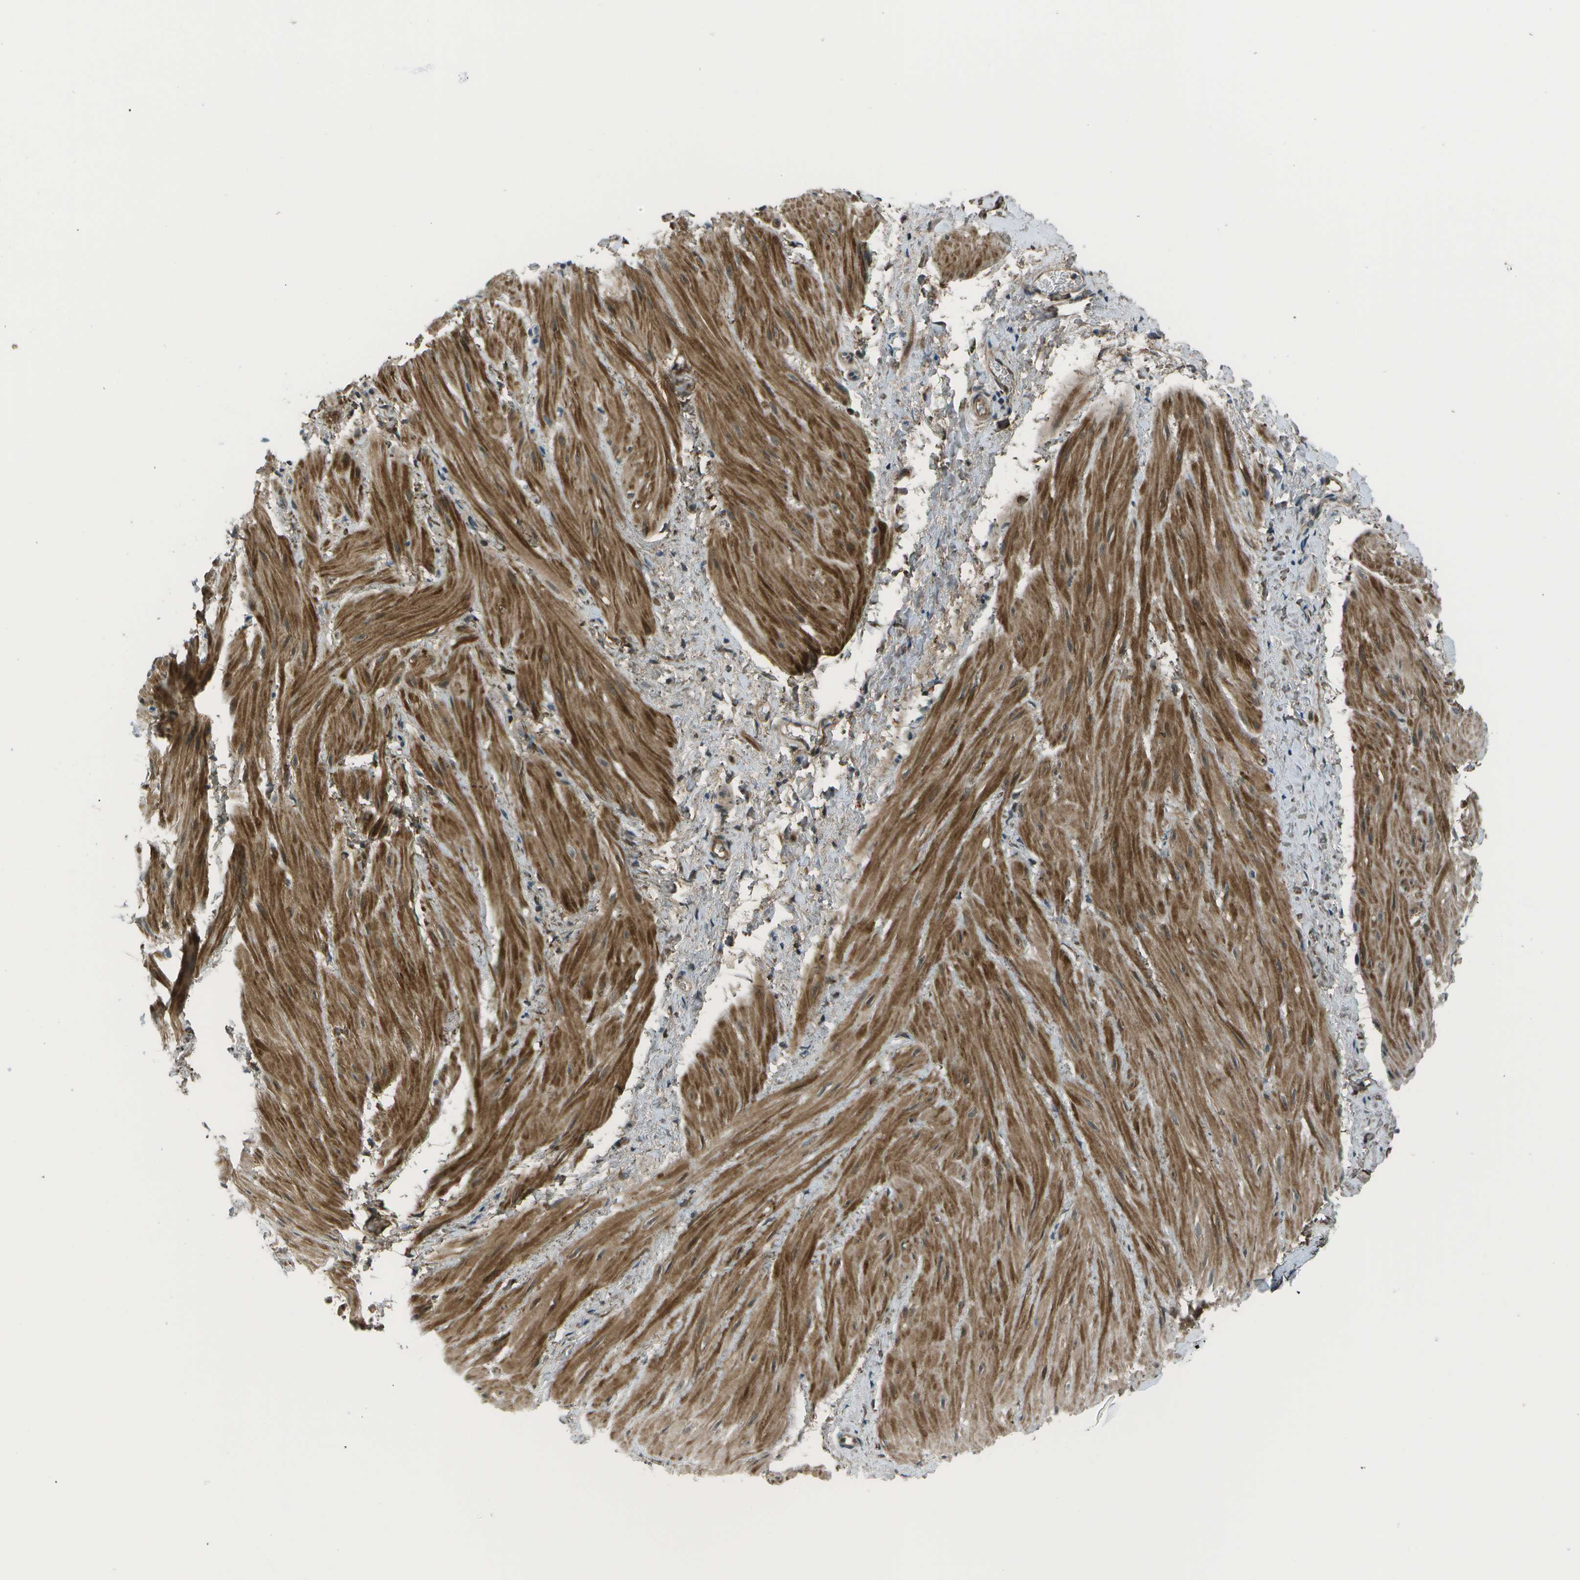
{"staining": {"intensity": "moderate", "quantity": ">75%", "location": "cytoplasmic/membranous"}, "tissue": "smooth muscle", "cell_type": "Smooth muscle cells", "image_type": "normal", "snomed": [{"axis": "morphology", "description": "Normal tissue, NOS"}, {"axis": "topography", "description": "Smooth muscle"}], "caption": "DAB immunohistochemical staining of unremarkable smooth muscle shows moderate cytoplasmic/membranous protein staining in approximately >75% of smooth muscle cells.", "gene": "TMEM19", "patient": {"sex": "male", "age": 16}}